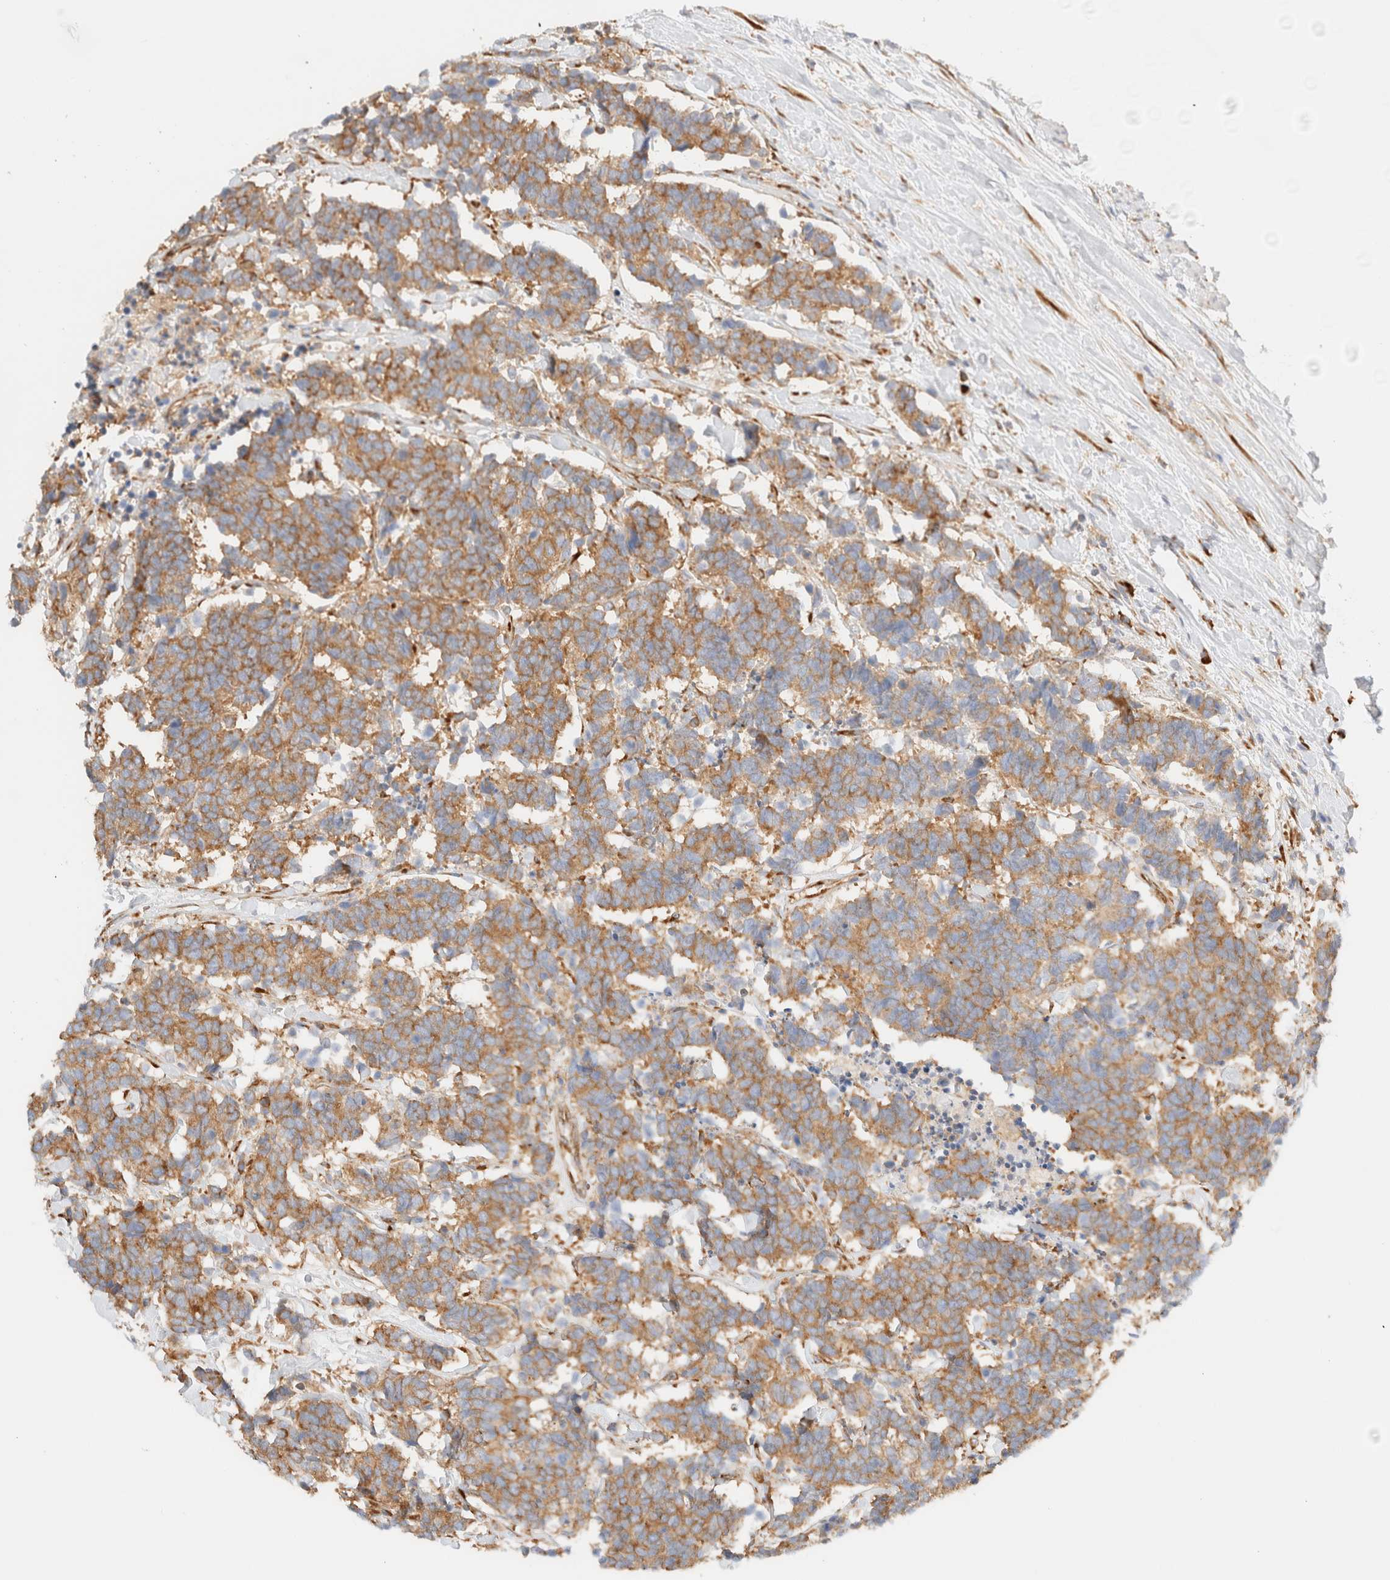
{"staining": {"intensity": "moderate", "quantity": ">75%", "location": "cytoplasmic/membranous"}, "tissue": "carcinoid", "cell_type": "Tumor cells", "image_type": "cancer", "snomed": [{"axis": "morphology", "description": "Carcinoma, NOS"}, {"axis": "morphology", "description": "Carcinoid, malignant, NOS"}, {"axis": "topography", "description": "Urinary bladder"}], "caption": "Immunohistochemistry image of human carcinoid stained for a protein (brown), which shows medium levels of moderate cytoplasmic/membranous positivity in about >75% of tumor cells.", "gene": "ZC2HC1A", "patient": {"sex": "male", "age": 57}}